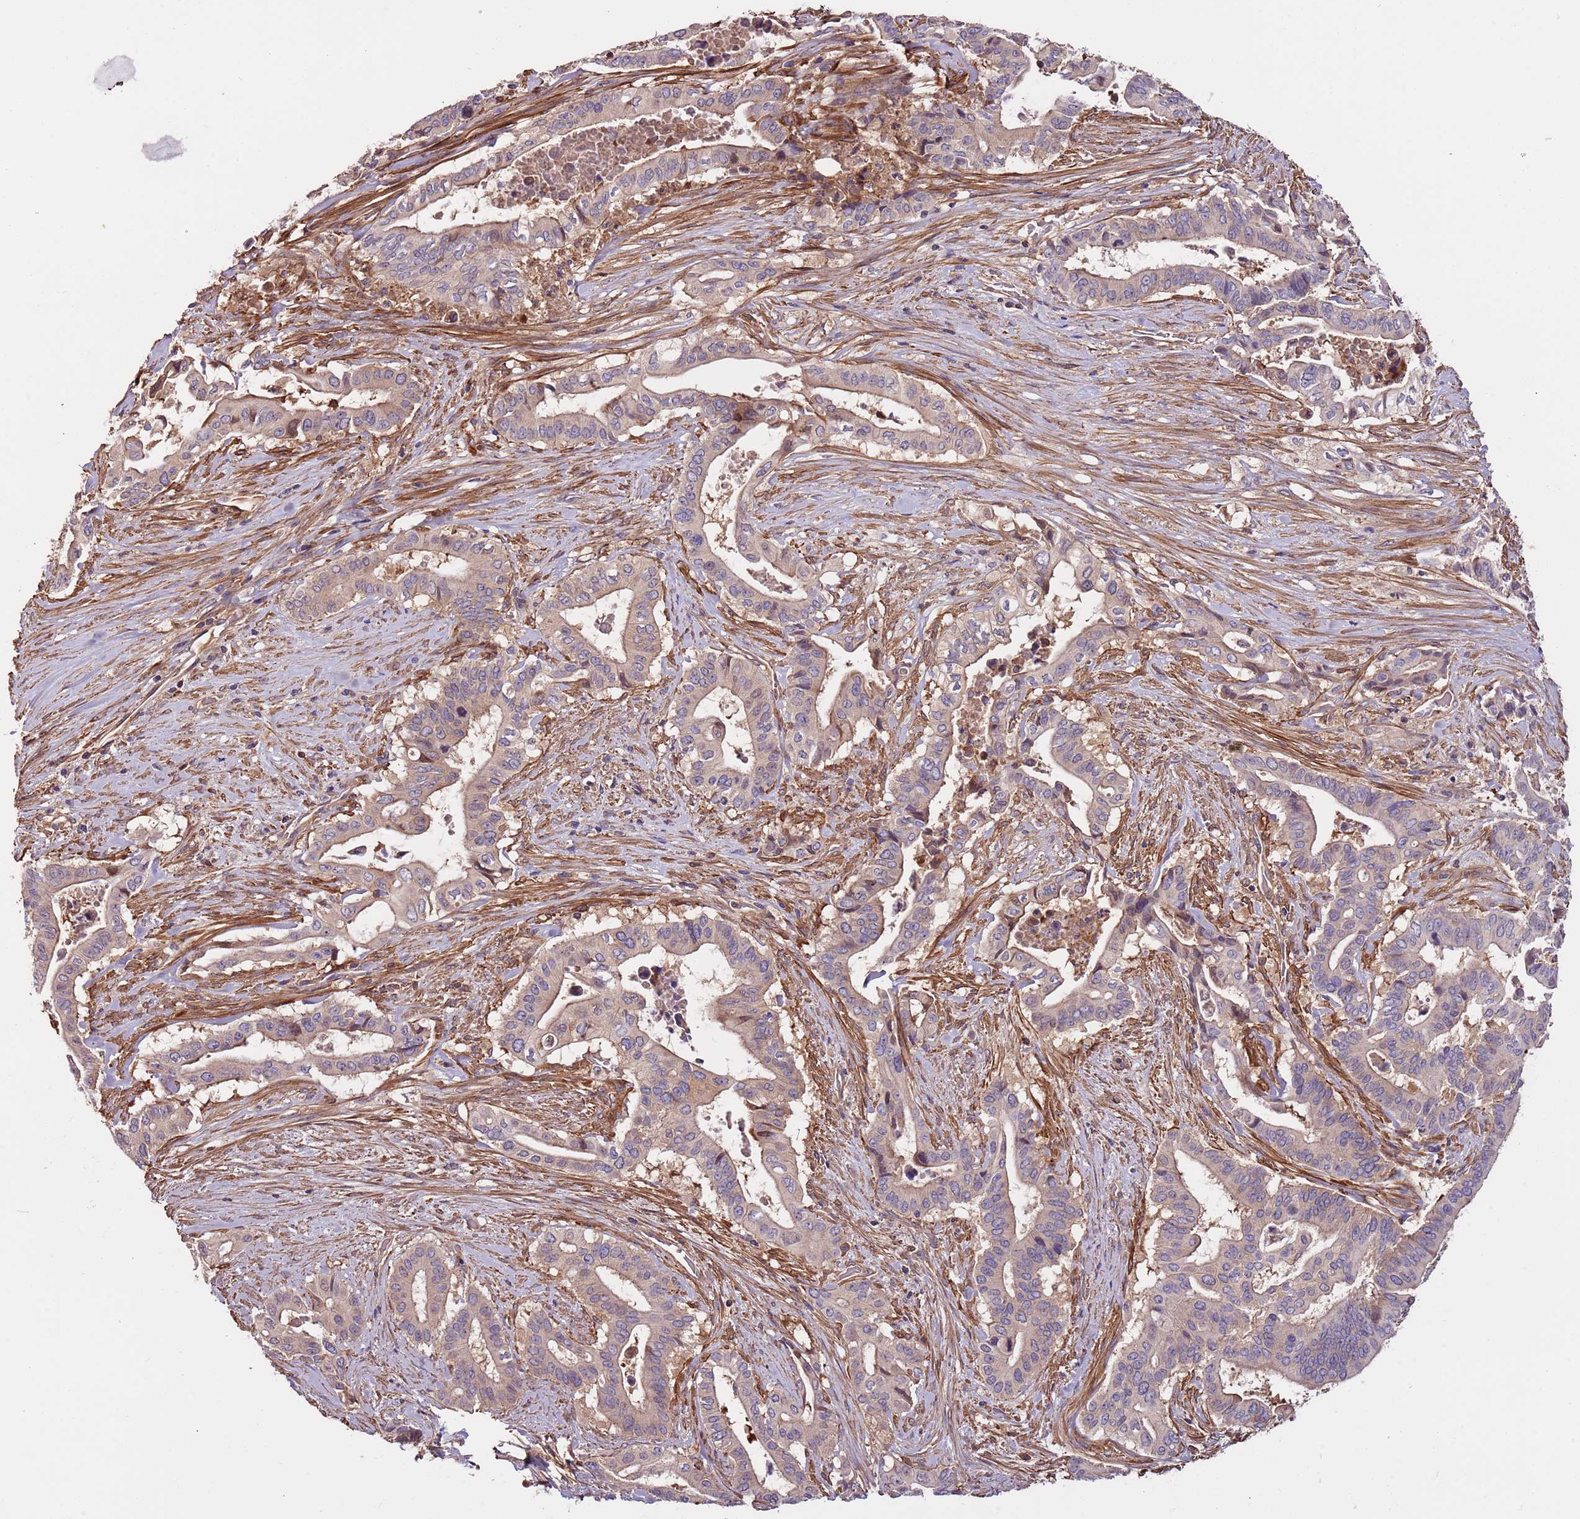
{"staining": {"intensity": "weak", "quantity": "25%-75%", "location": "cytoplasmic/membranous"}, "tissue": "pancreatic cancer", "cell_type": "Tumor cells", "image_type": "cancer", "snomed": [{"axis": "morphology", "description": "Adenocarcinoma, NOS"}, {"axis": "topography", "description": "Pancreas"}], "caption": "Human pancreatic cancer (adenocarcinoma) stained for a protein (brown) exhibits weak cytoplasmic/membranous positive positivity in approximately 25%-75% of tumor cells.", "gene": "DENR", "patient": {"sex": "female", "age": 77}}